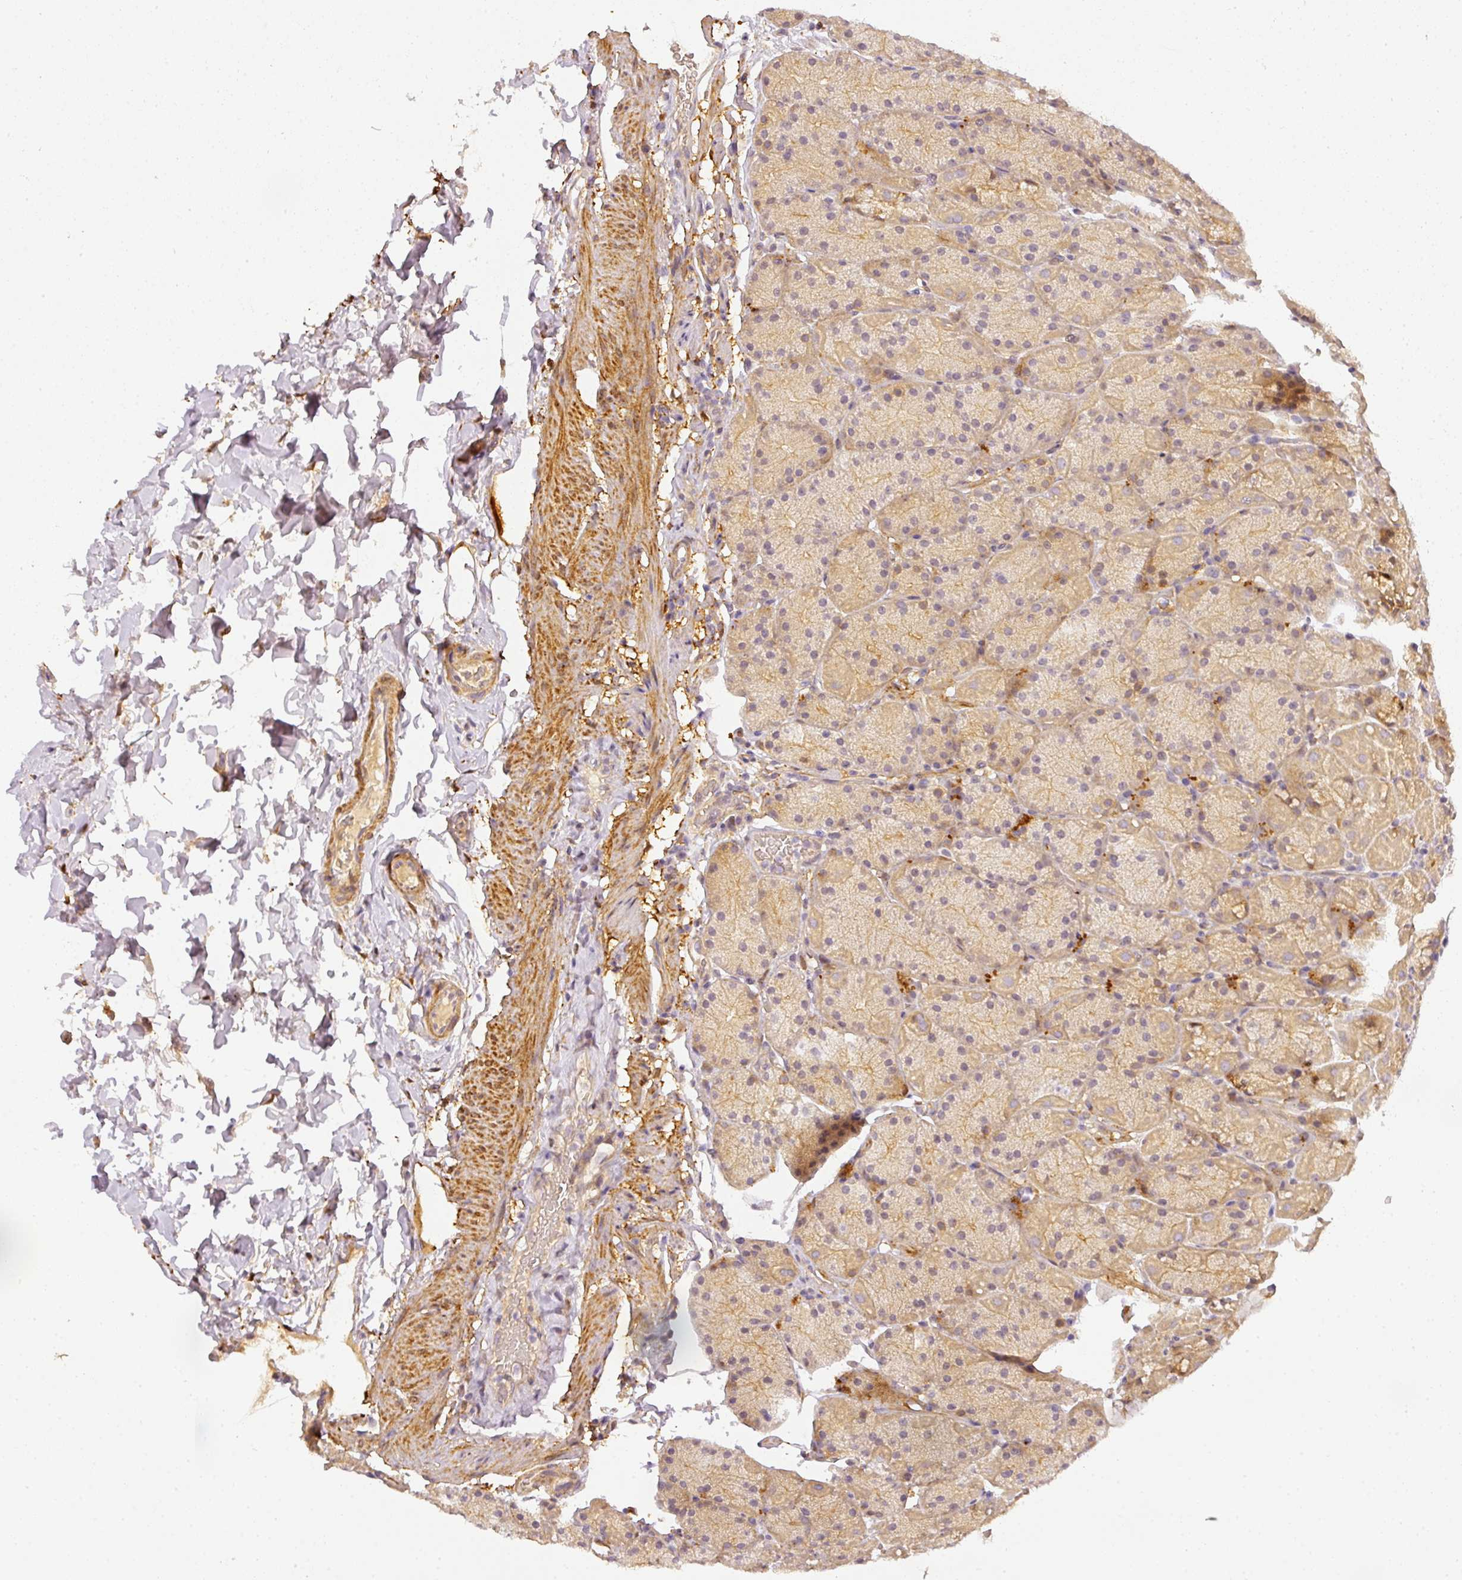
{"staining": {"intensity": "moderate", "quantity": ">75%", "location": "cytoplasmic/membranous"}, "tissue": "stomach", "cell_type": "Glandular cells", "image_type": "normal", "snomed": [{"axis": "morphology", "description": "Normal tissue, NOS"}, {"axis": "topography", "description": "Stomach, upper"}, {"axis": "topography", "description": "Stomach, lower"}], "caption": "Moderate cytoplasmic/membranous staining for a protein is appreciated in approximately >75% of glandular cells of benign stomach using IHC.", "gene": "ADH5", "patient": {"sex": "male", "age": 67}}